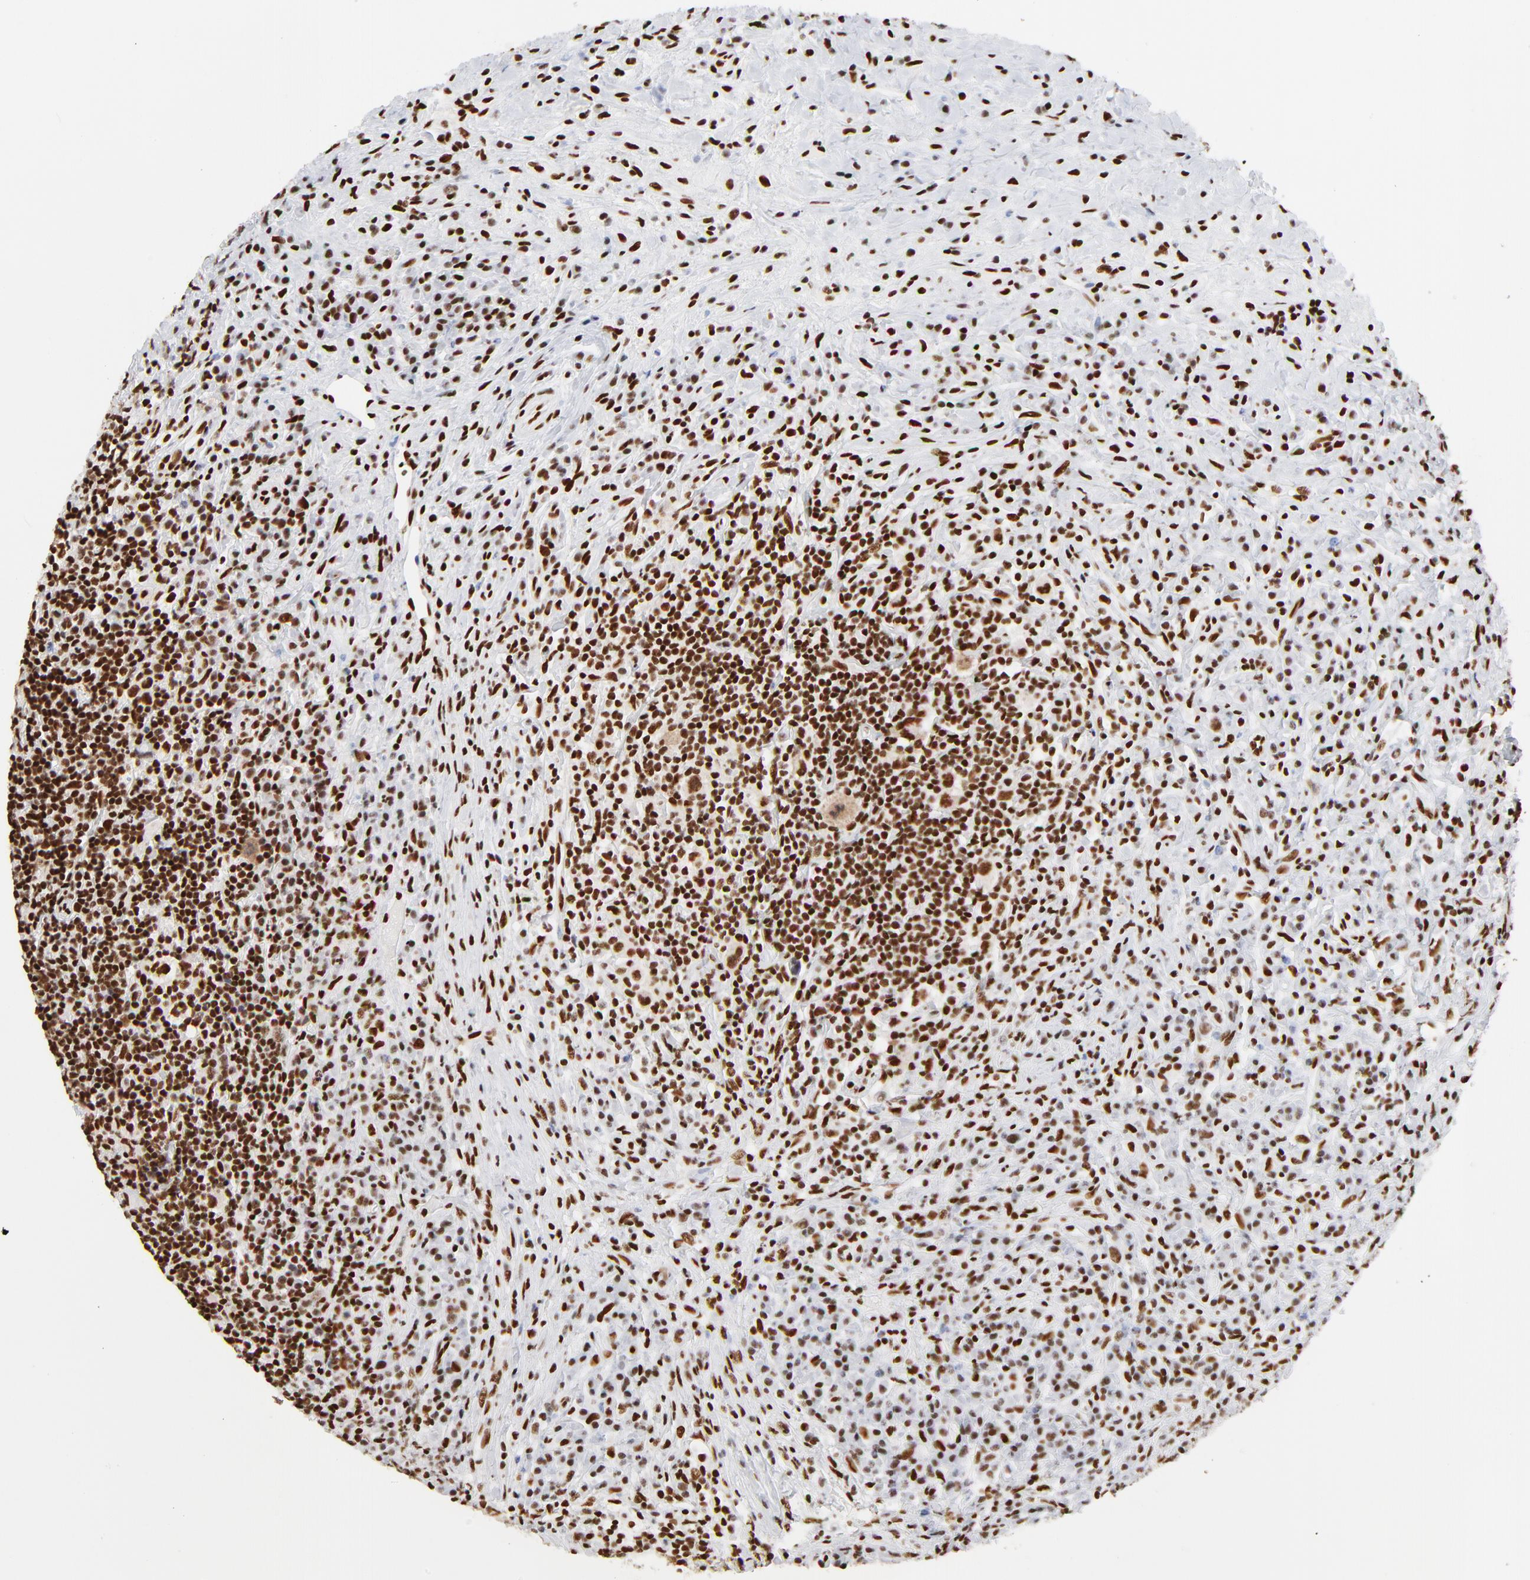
{"staining": {"intensity": "strong", "quantity": ">75%", "location": "nuclear"}, "tissue": "lymphoma", "cell_type": "Tumor cells", "image_type": "cancer", "snomed": [{"axis": "morphology", "description": "Hodgkin's disease, NOS"}, {"axis": "topography", "description": "Lymph node"}], "caption": "This micrograph demonstrates immunohistochemistry staining of human Hodgkin's disease, with high strong nuclear staining in approximately >75% of tumor cells.", "gene": "CREB1", "patient": {"sex": "female", "age": 25}}